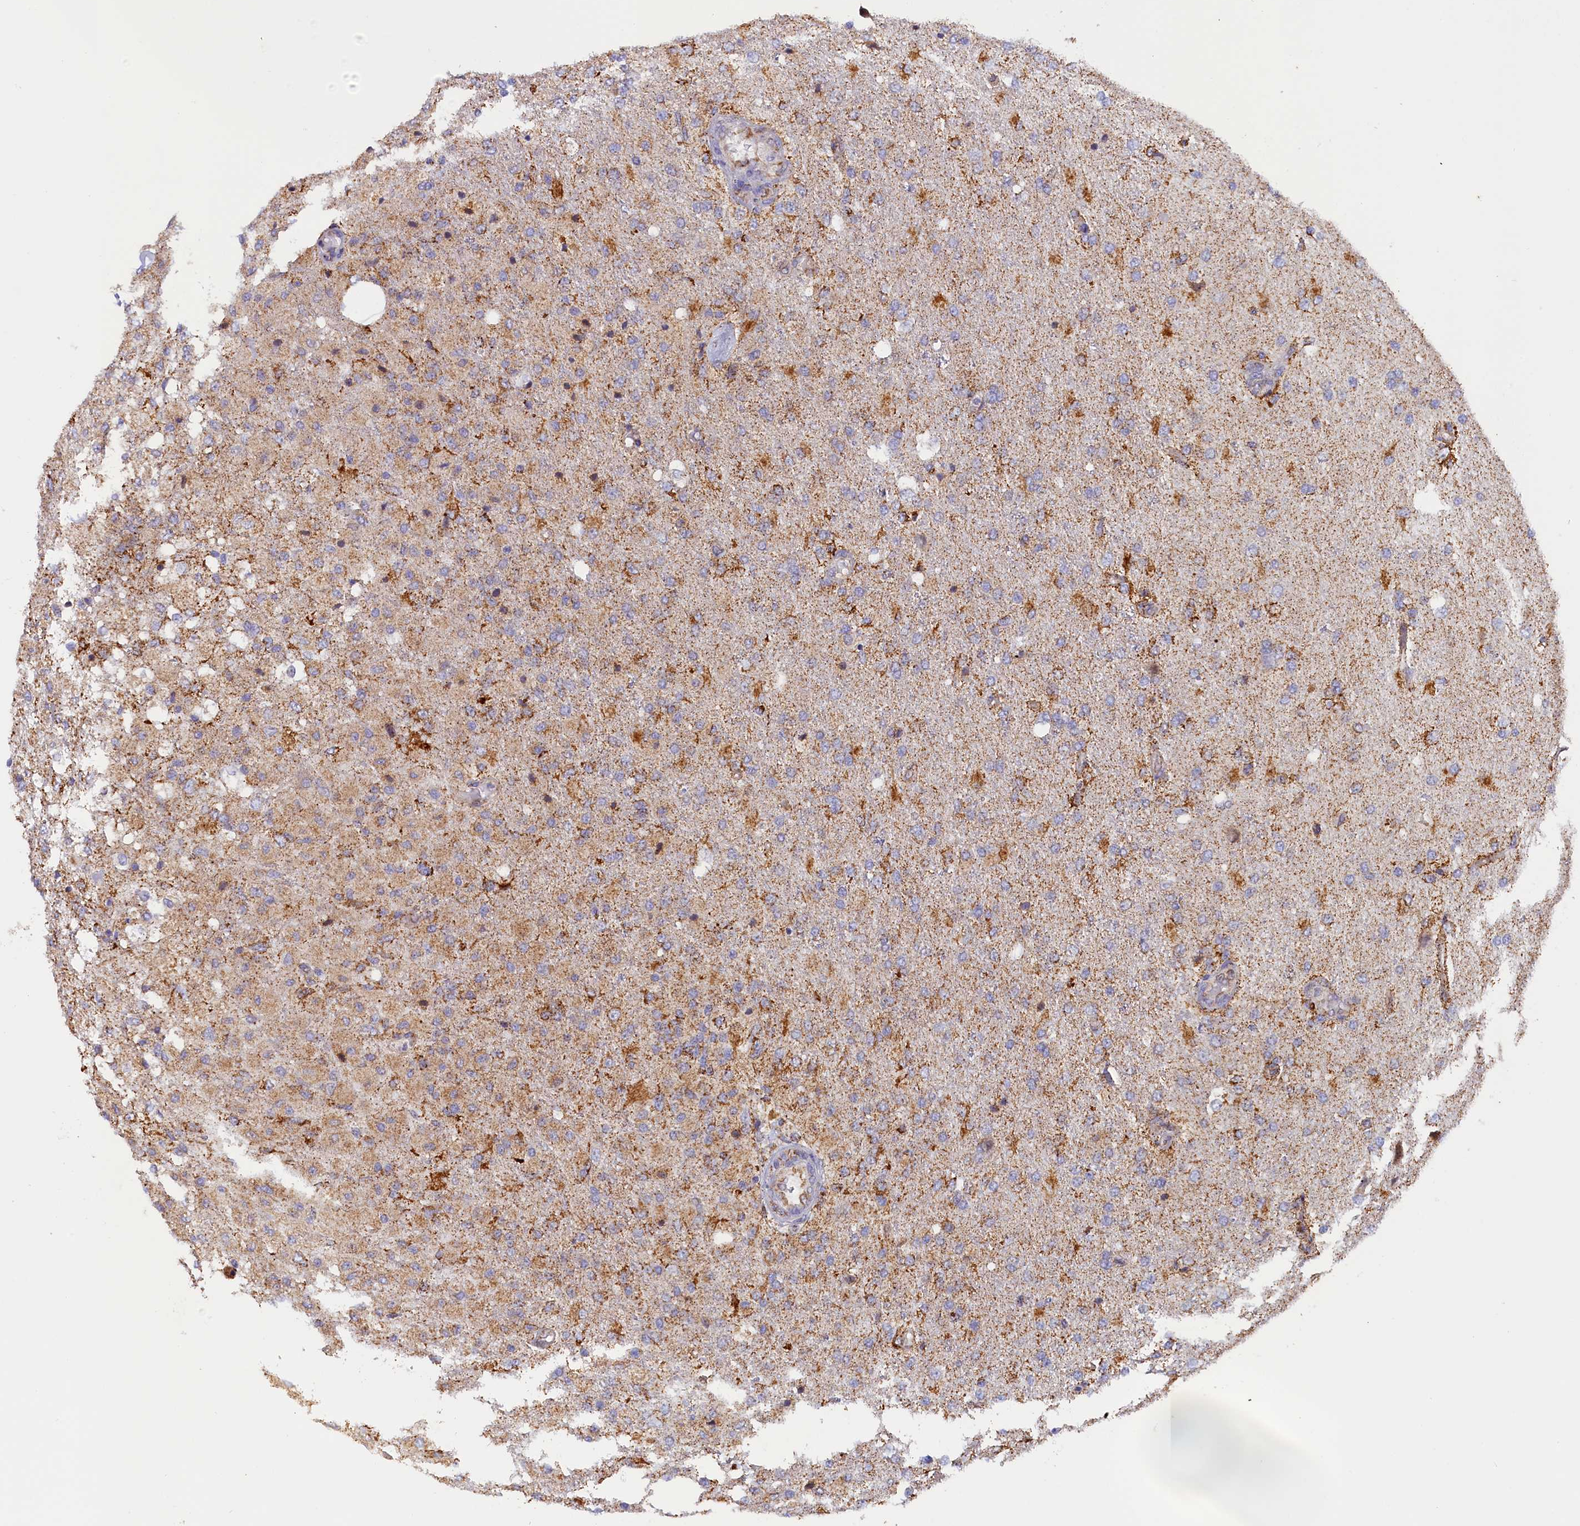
{"staining": {"intensity": "moderate", "quantity": "<25%", "location": "cytoplasmic/membranous"}, "tissue": "glioma", "cell_type": "Tumor cells", "image_type": "cancer", "snomed": [{"axis": "morphology", "description": "Normal tissue, NOS"}, {"axis": "morphology", "description": "Glioma, malignant, High grade"}, {"axis": "topography", "description": "Cerebral cortex"}], "caption": "A micrograph of human high-grade glioma (malignant) stained for a protein reveals moderate cytoplasmic/membranous brown staining in tumor cells. (DAB (3,3'-diaminobenzidine) IHC with brightfield microscopy, high magnification).", "gene": "AKTIP", "patient": {"sex": "male", "age": 77}}